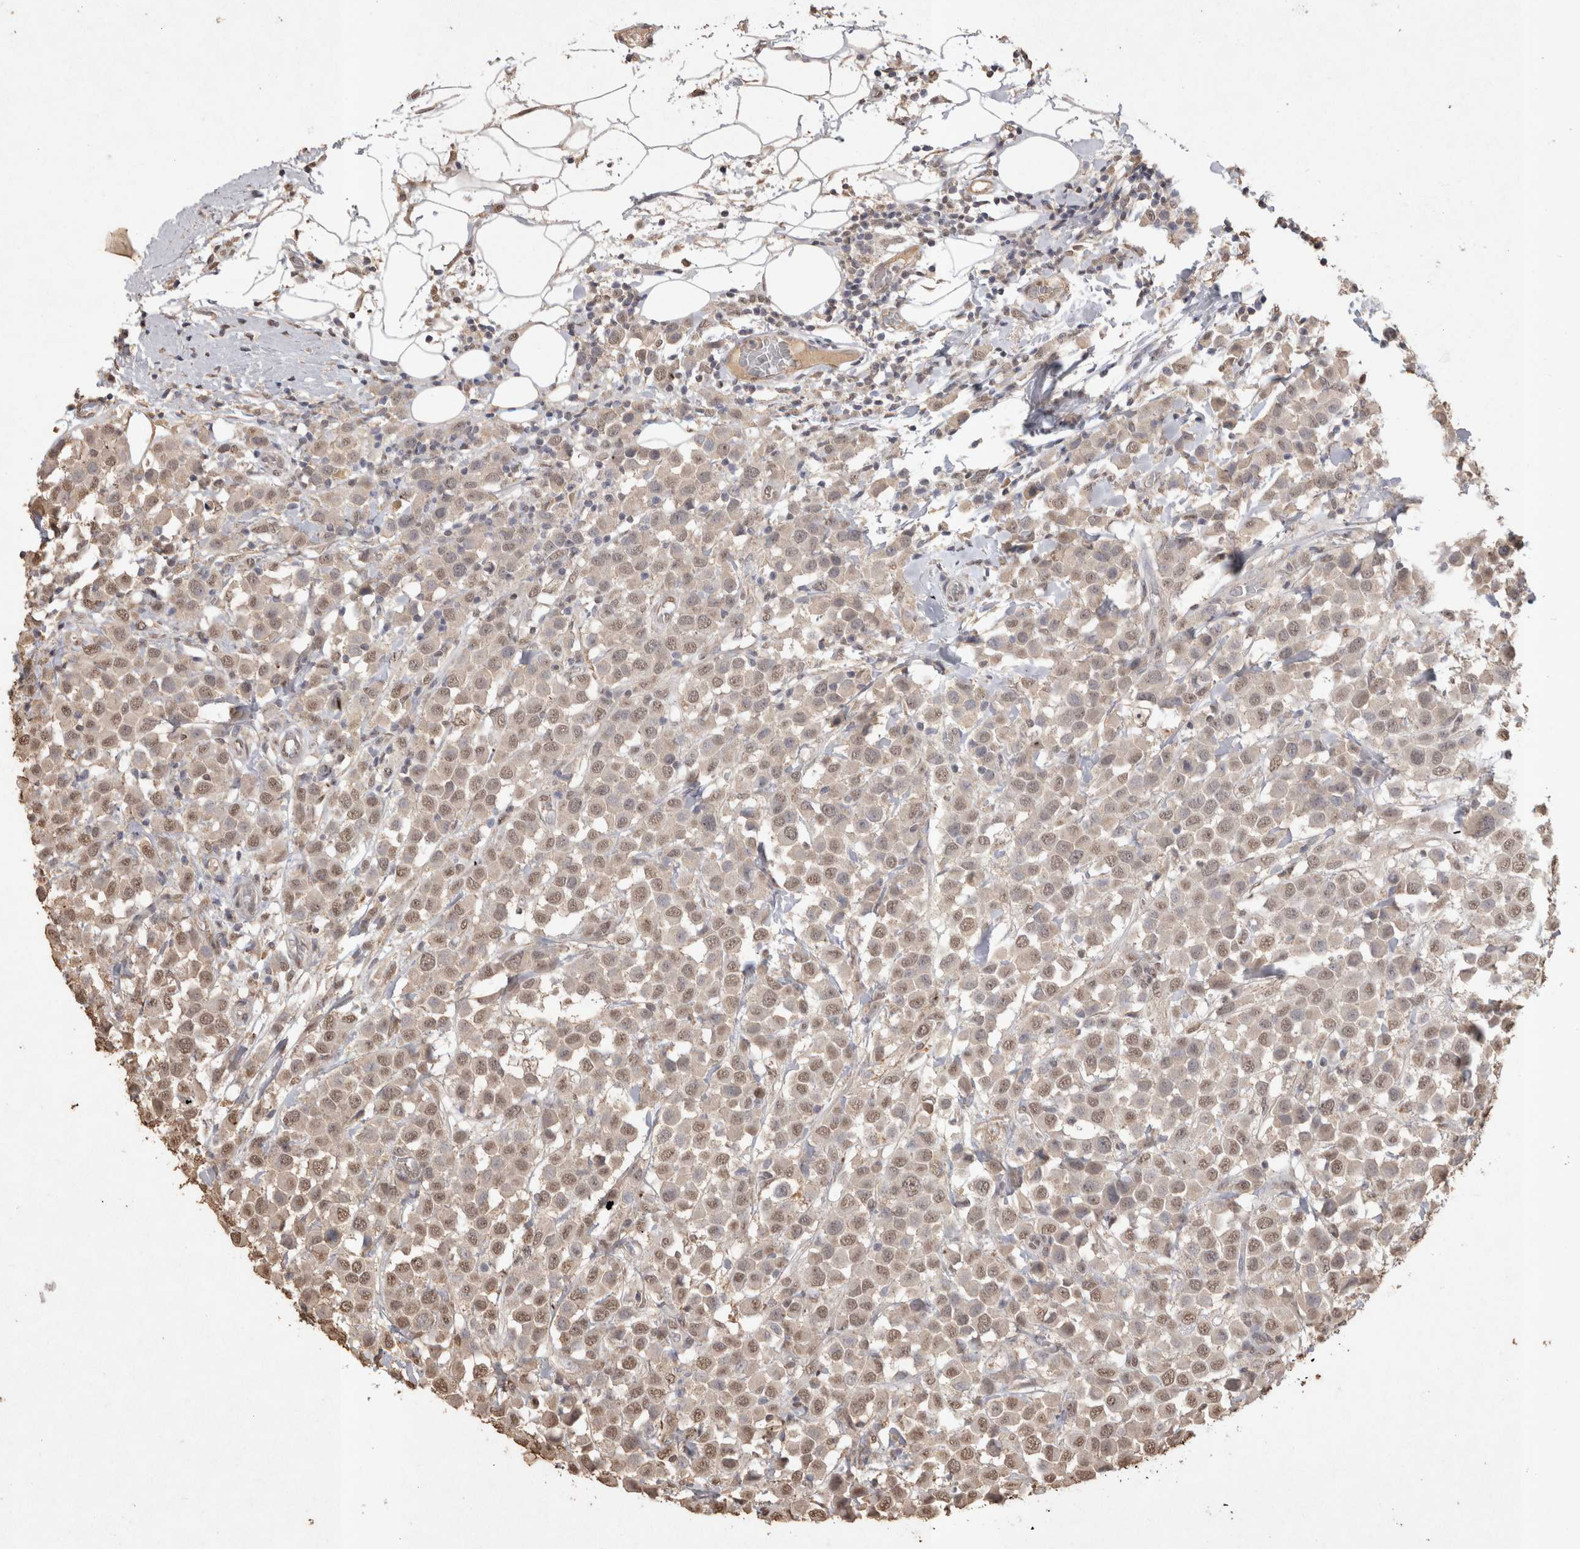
{"staining": {"intensity": "weak", "quantity": ">75%", "location": "nuclear"}, "tissue": "breast cancer", "cell_type": "Tumor cells", "image_type": "cancer", "snomed": [{"axis": "morphology", "description": "Duct carcinoma"}, {"axis": "topography", "description": "Breast"}], "caption": "Weak nuclear protein expression is appreciated in approximately >75% of tumor cells in breast intraductal carcinoma.", "gene": "MLX", "patient": {"sex": "female", "age": 61}}